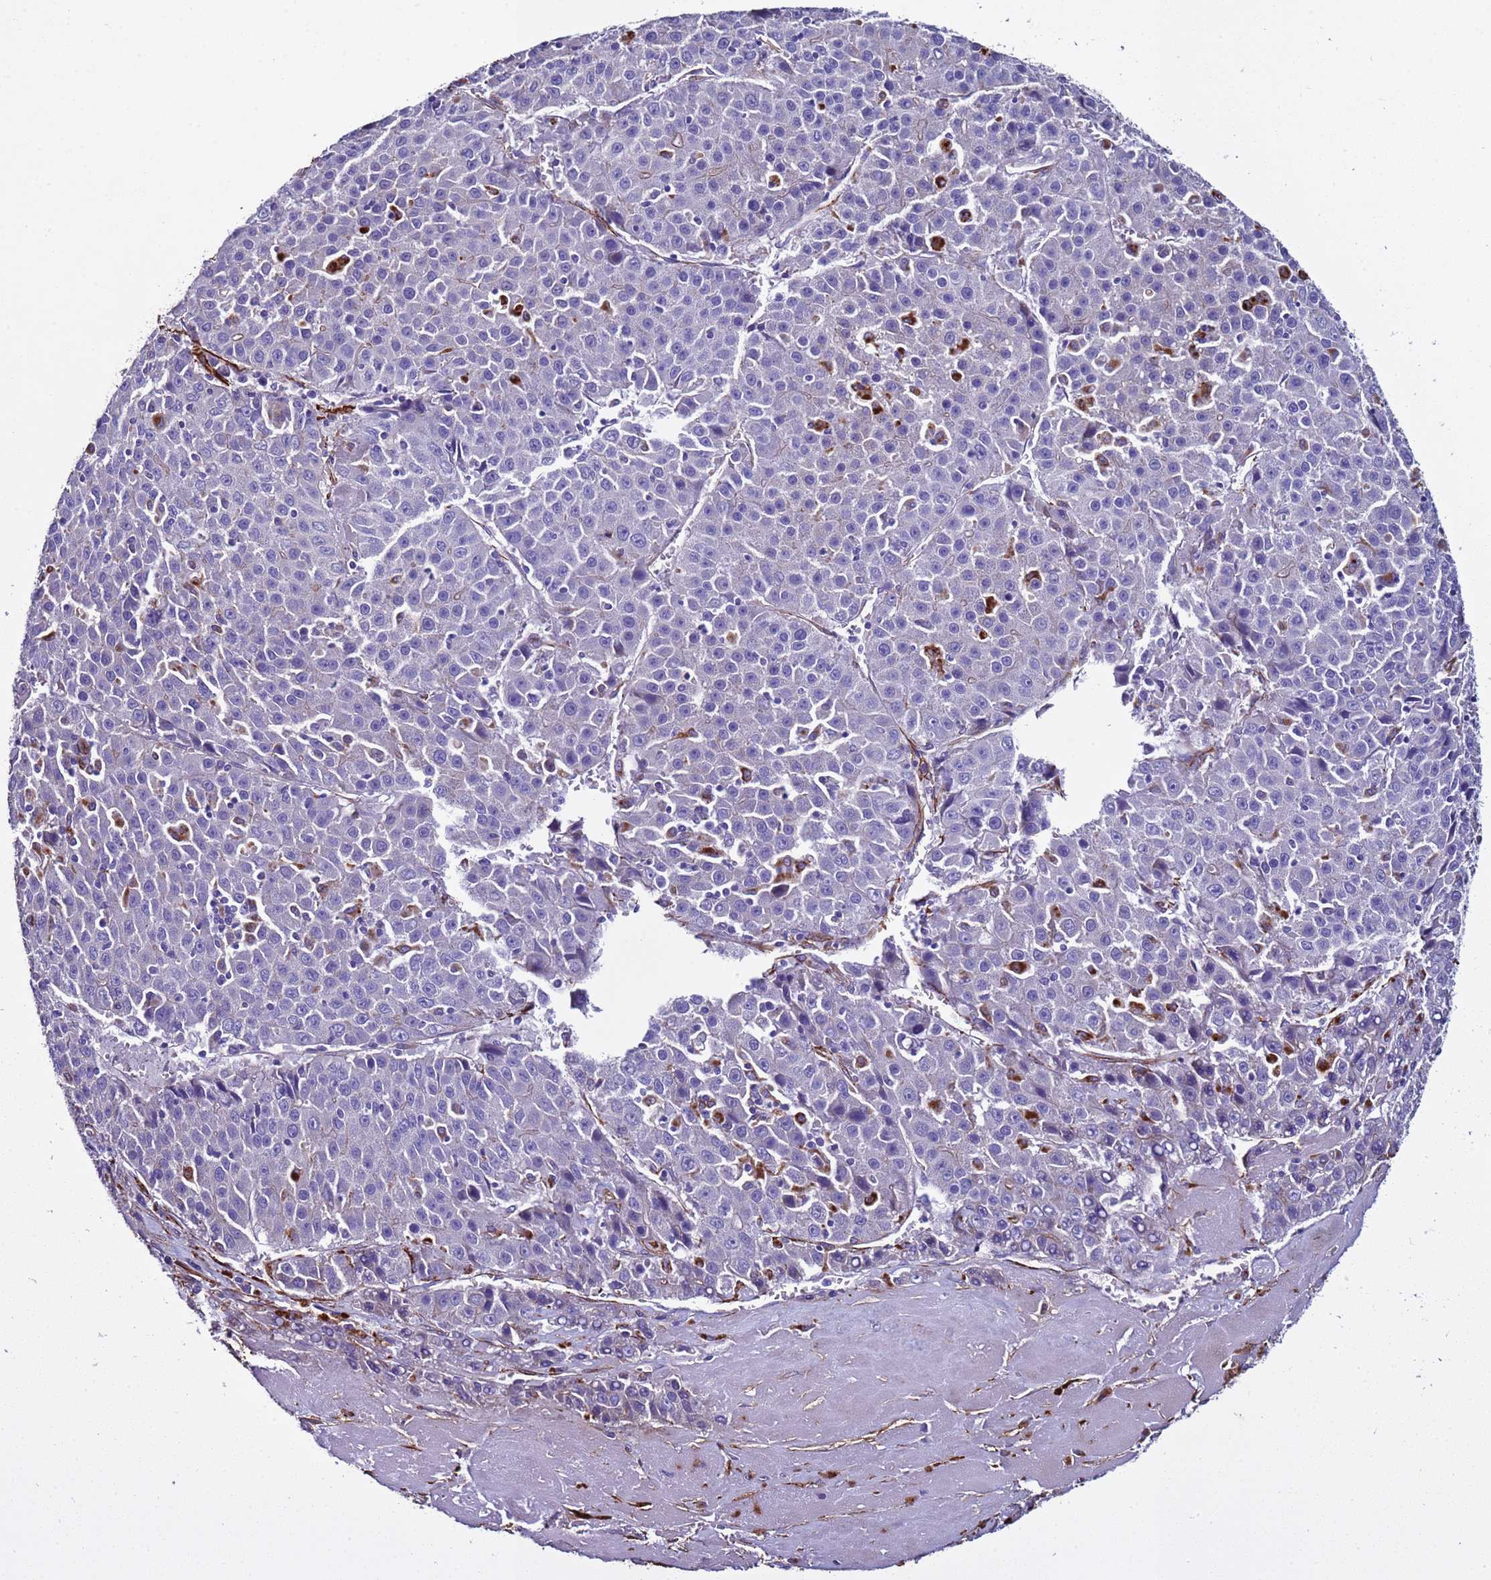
{"staining": {"intensity": "negative", "quantity": "none", "location": "none"}, "tissue": "liver cancer", "cell_type": "Tumor cells", "image_type": "cancer", "snomed": [{"axis": "morphology", "description": "Carcinoma, Hepatocellular, NOS"}, {"axis": "topography", "description": "Liver"}], "caption": "Immunohistochemistry image of liver cancer stained for a protein (brown), which demonstrates no staining in tumor cells. (Stains: DAB IHC with hematoxylin counter stain, Microscopy: brightfield microscopy at high magnification).", "gene": "RABL2B", "patient": {"sex": "female", "age": 53}}